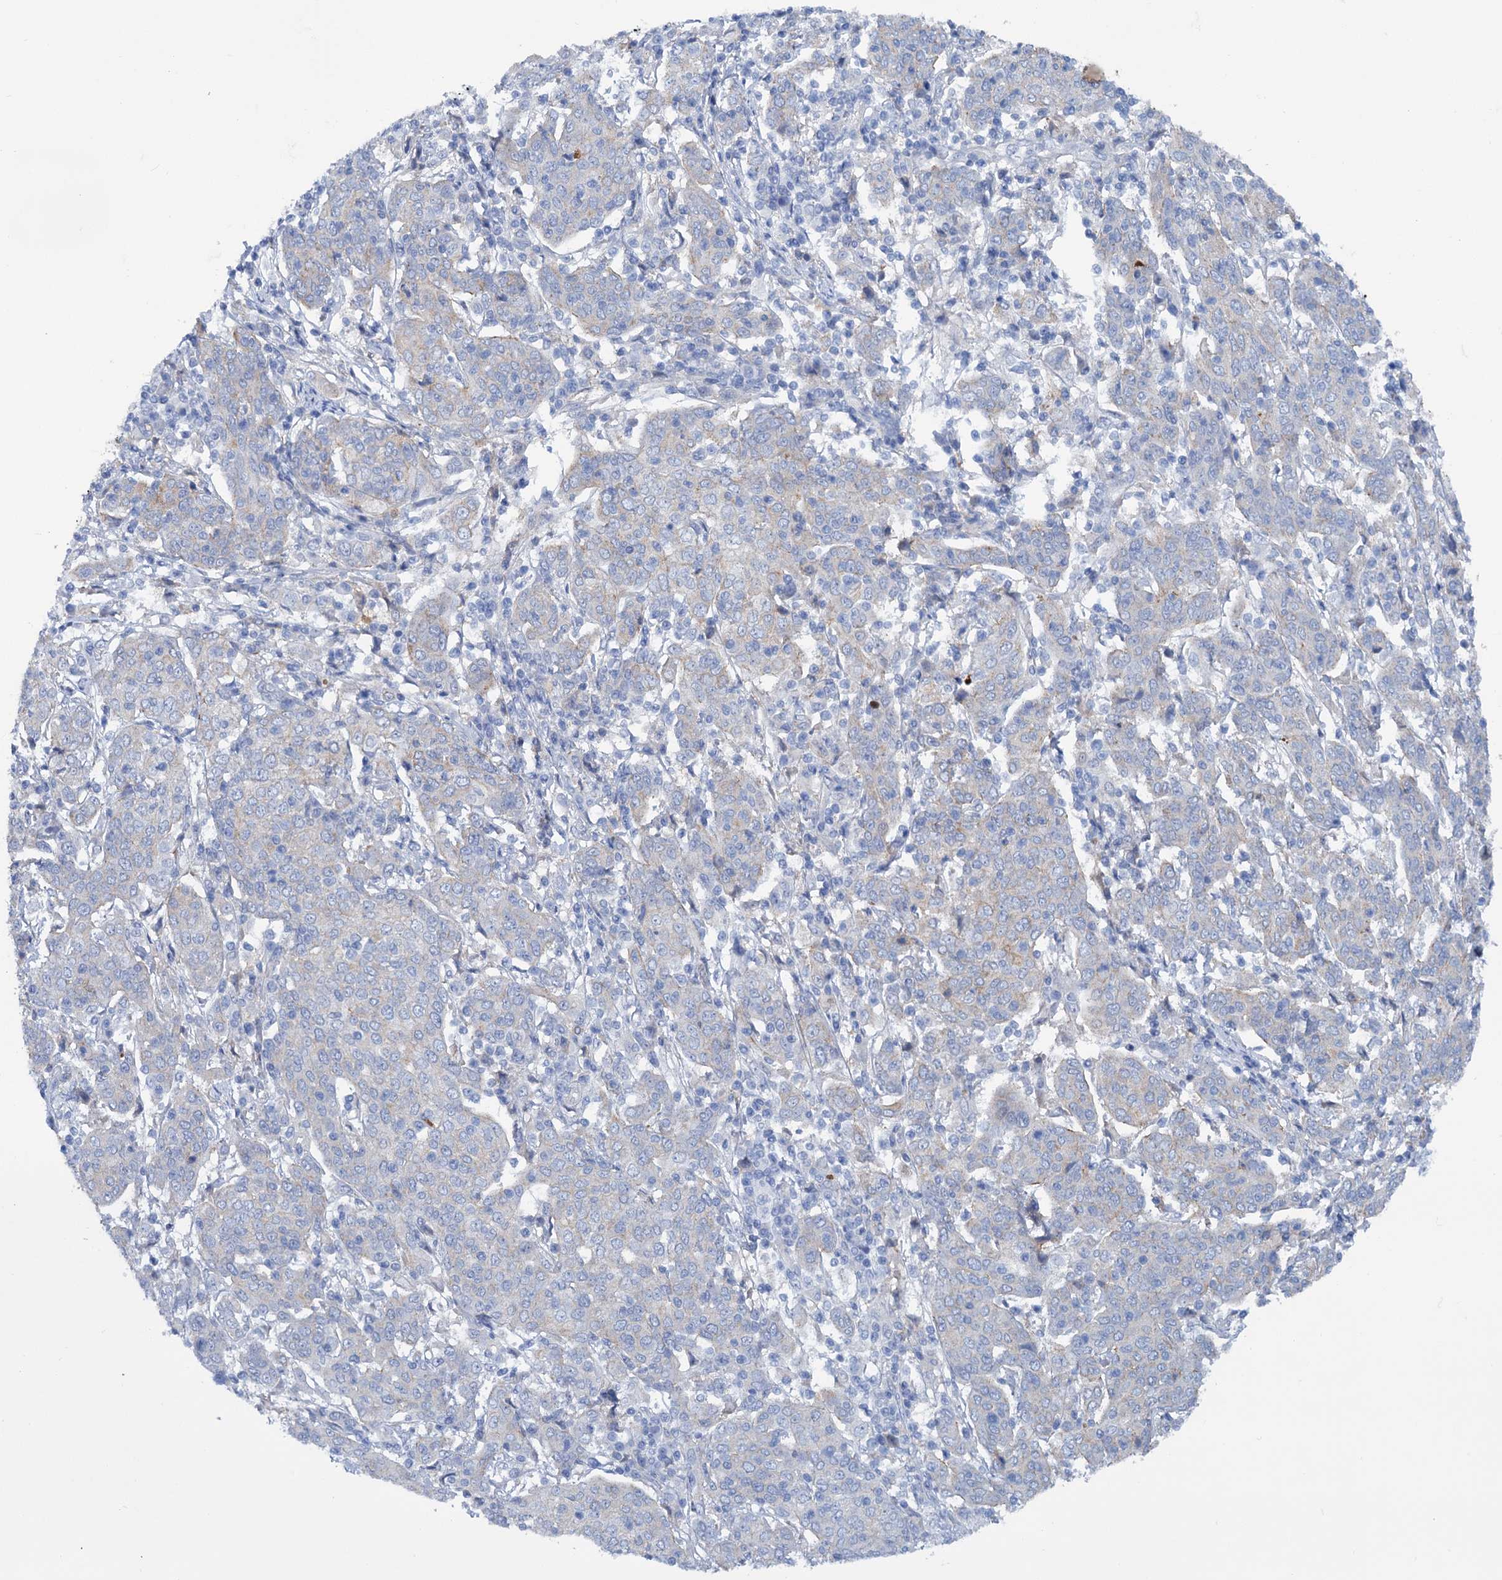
{"staining": {"intensity": "negative", "quantity": "none", "location": "none"}, "tissue": "cervical cancer", "cell_type": "Tumor cells", "image_type": "cancer", "snomed": [{"axis": "morphology", "description": "Squamous cell carcinoma, NOS"}, {"axis": "topography", "description": "Cervix"}], "caption": "Tumor cells are negative for protein expression in human squamous cell carcinoma (cervical). The staining was performed using DAB (3,3'-diaminobenzidine) to visualize the protein expression in brown, while the nuclei were stained in blue with hematoxylin (Magnification: 20x).", "gene": "FAAP20", "patient": {"sex": "female", "age": 67}}